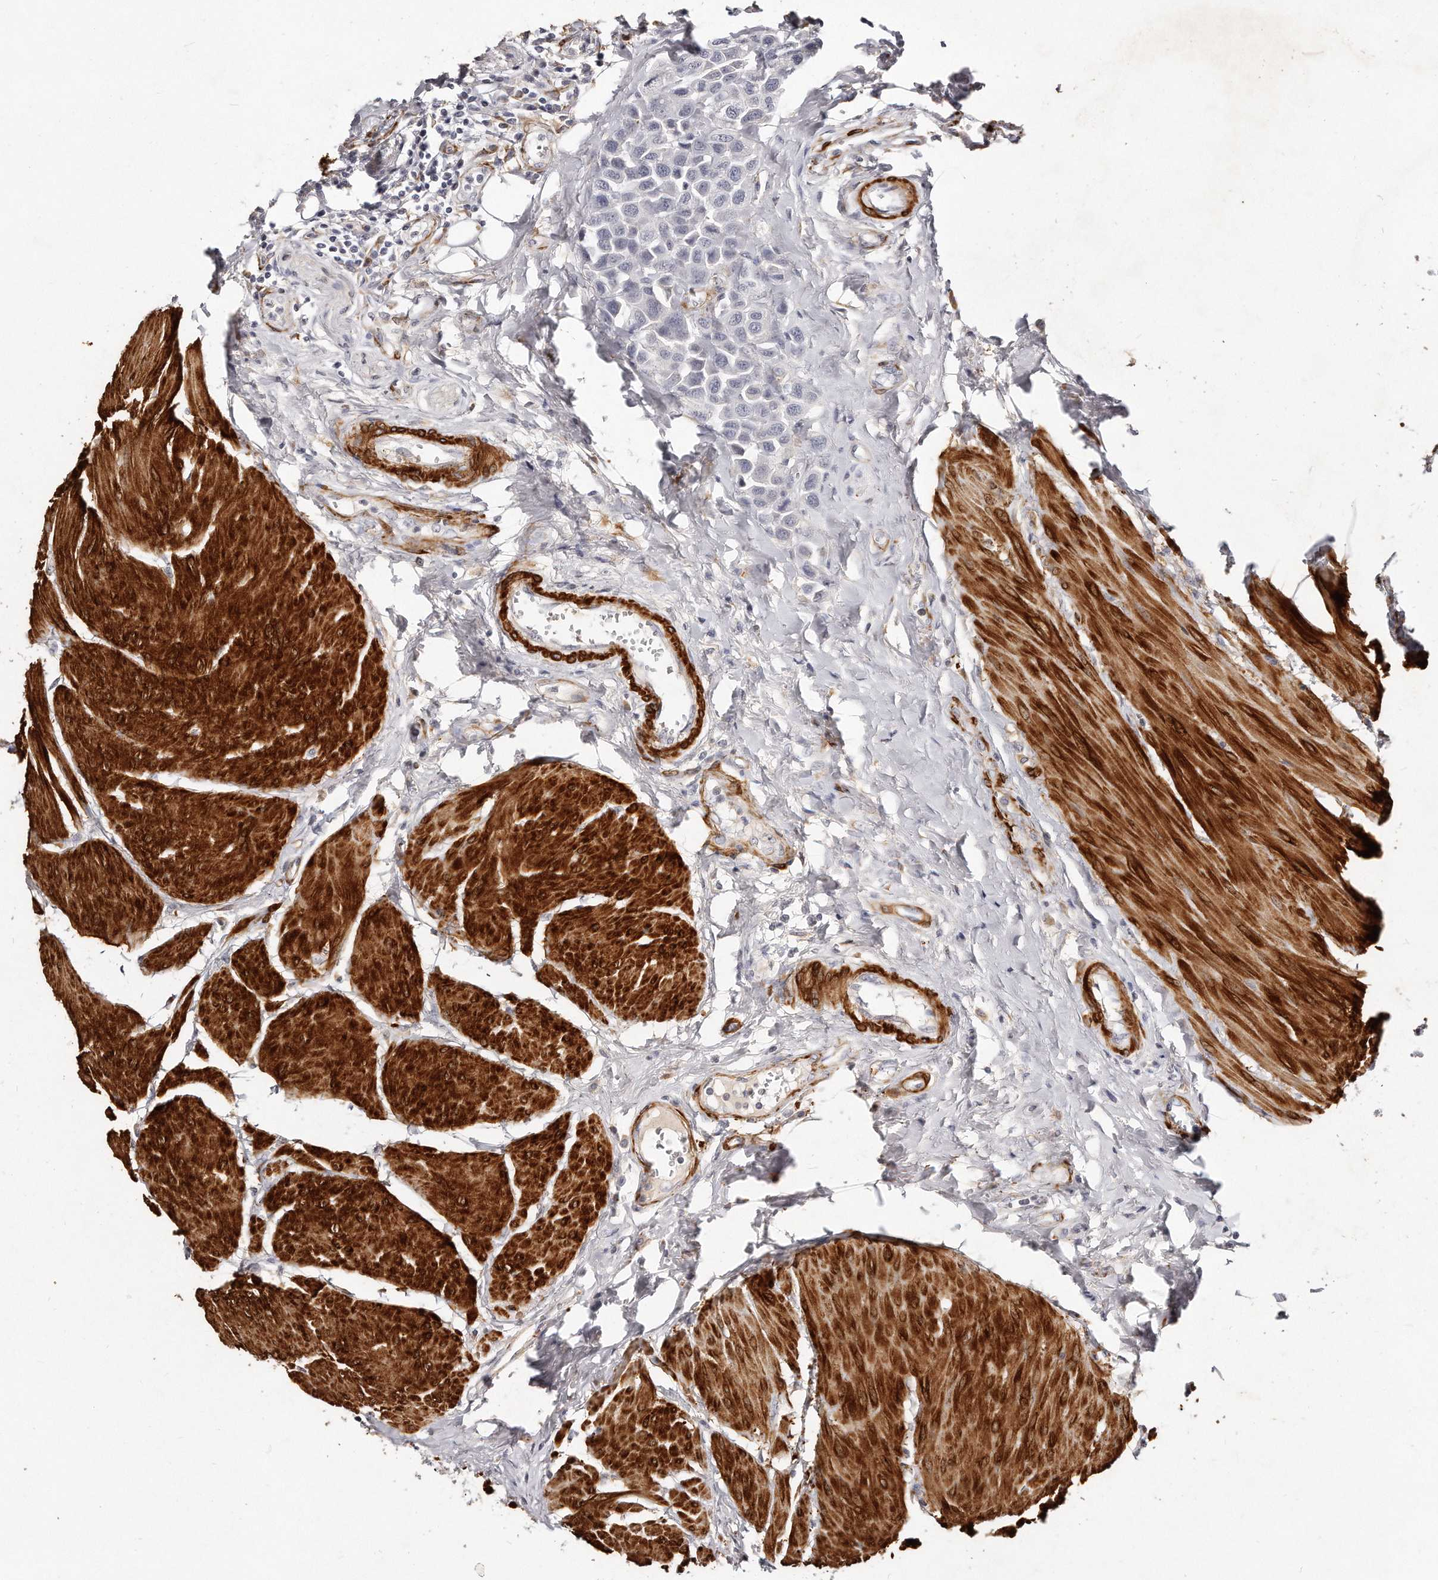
{"staining": {"intensity": "negative", "quantity": "none", "location": "none"}, "tissue": "urothelial cancer", "cell_type": "Tumor cells", "image_type": "cancer", "snomed": [{"axis": "morphology", "description": "Urothelial carcinoma, High grade"}, {"axis": "topography", "description": "Urinary bladder"}], "caption": "Tumor cells show no significant expression in urothelial carcinoma (high-grade). (DAB (3,3'-diaminobenzidine) immunohistochemistry with hematoxylin counter stain).", "gene": "LMOD1", "patient": {"sex": "male", "age": 50}}